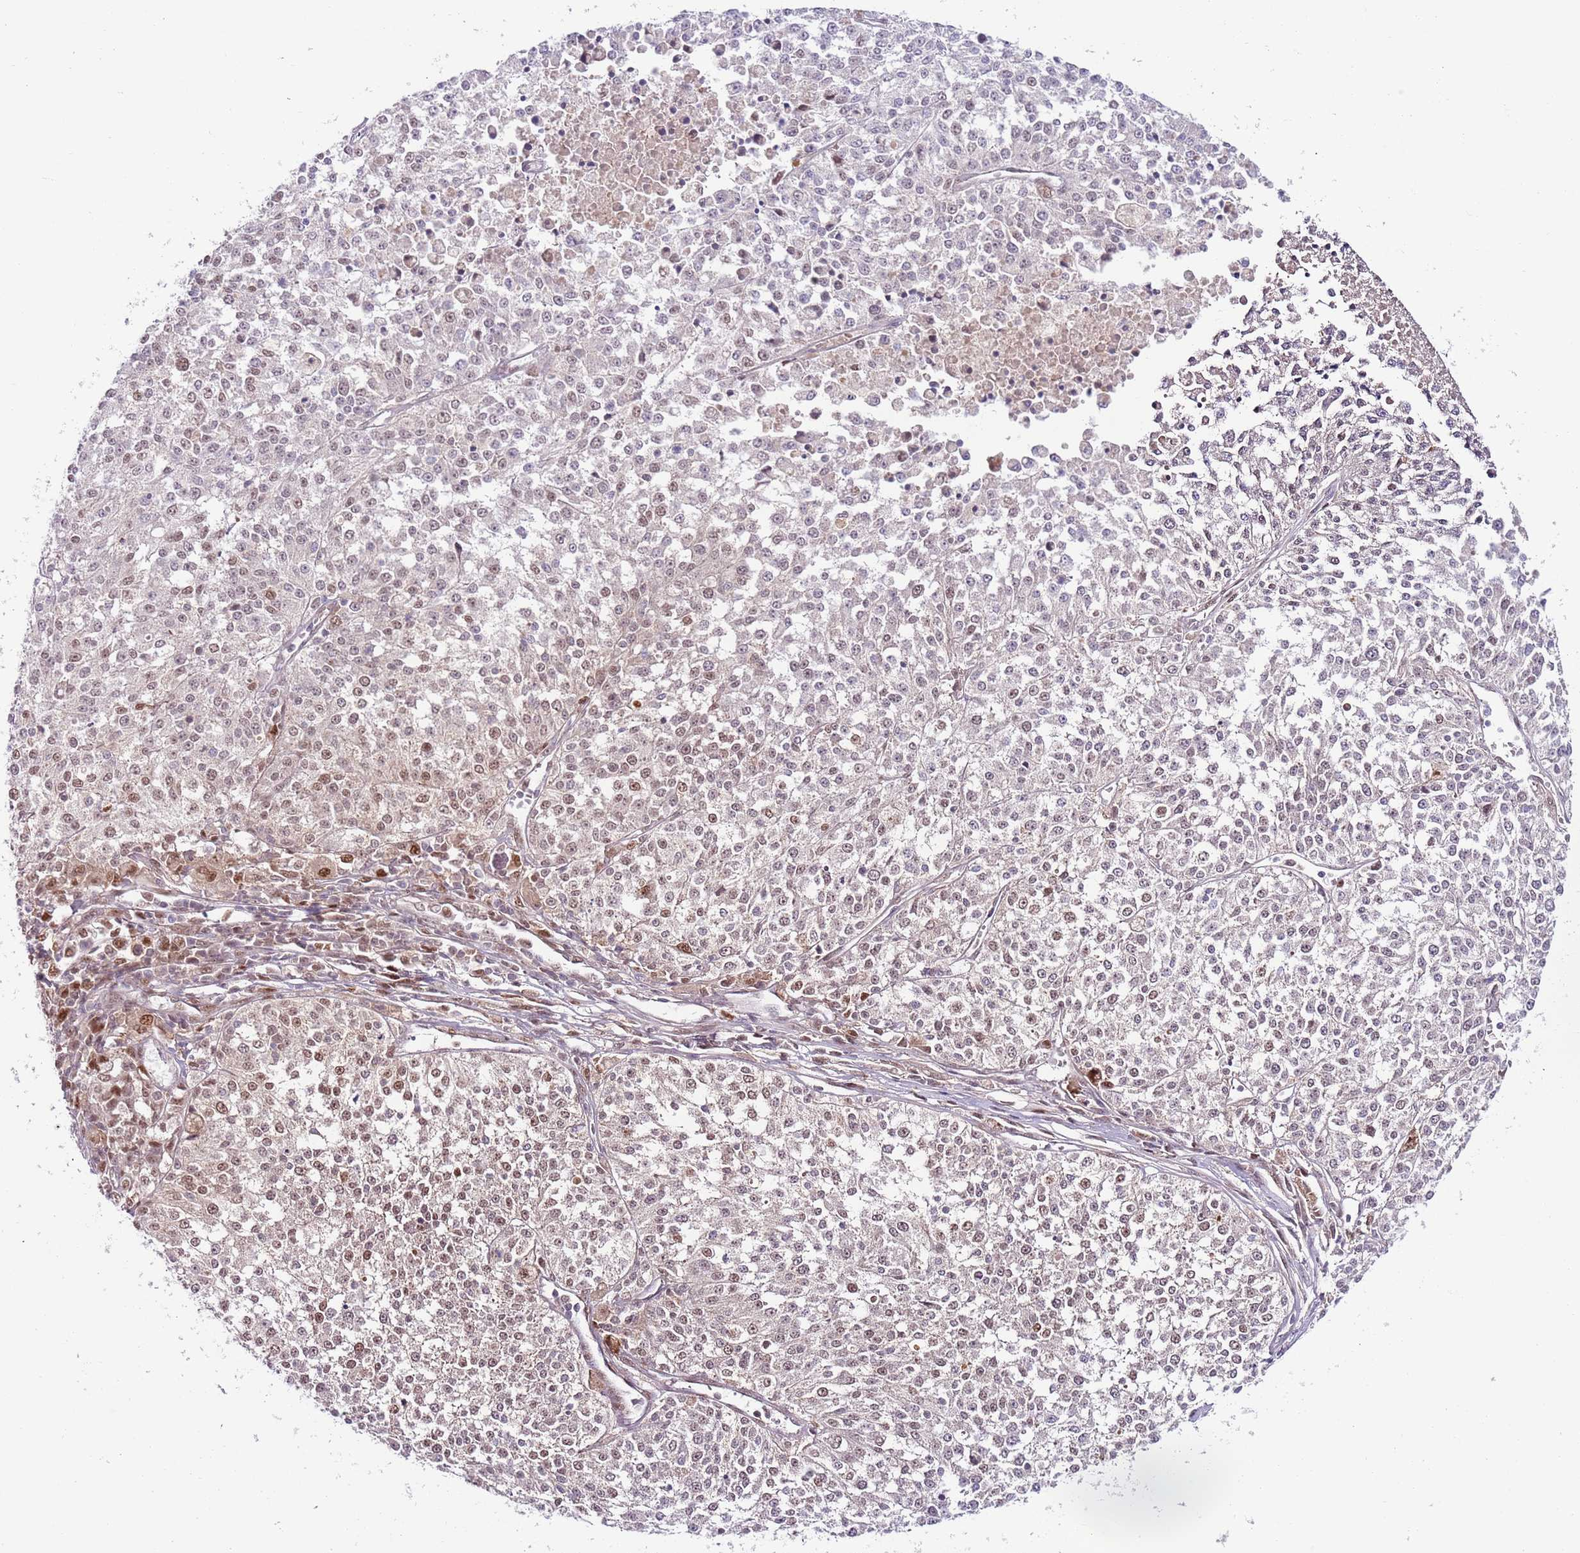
{"staining": {"intensity": "weak", "quantity": "<25%", "location": "nuclear"}, "tissue": "melanoma", "cell_type": "Tumor cells", "image_type": "cancer", "snomed": [{"axis": "morphology", "description": "Malignant melanoma, NOS"}, {"axis": "topography", "description": "Skin"}], "caption": "IHC image of neoplastic tissue: human malignant melanoma stained with DAB demonstrates no significant protein positivity in tumor cells.", "gene": "RMND5B", "patient": {"sex": "female", "age": 64}}